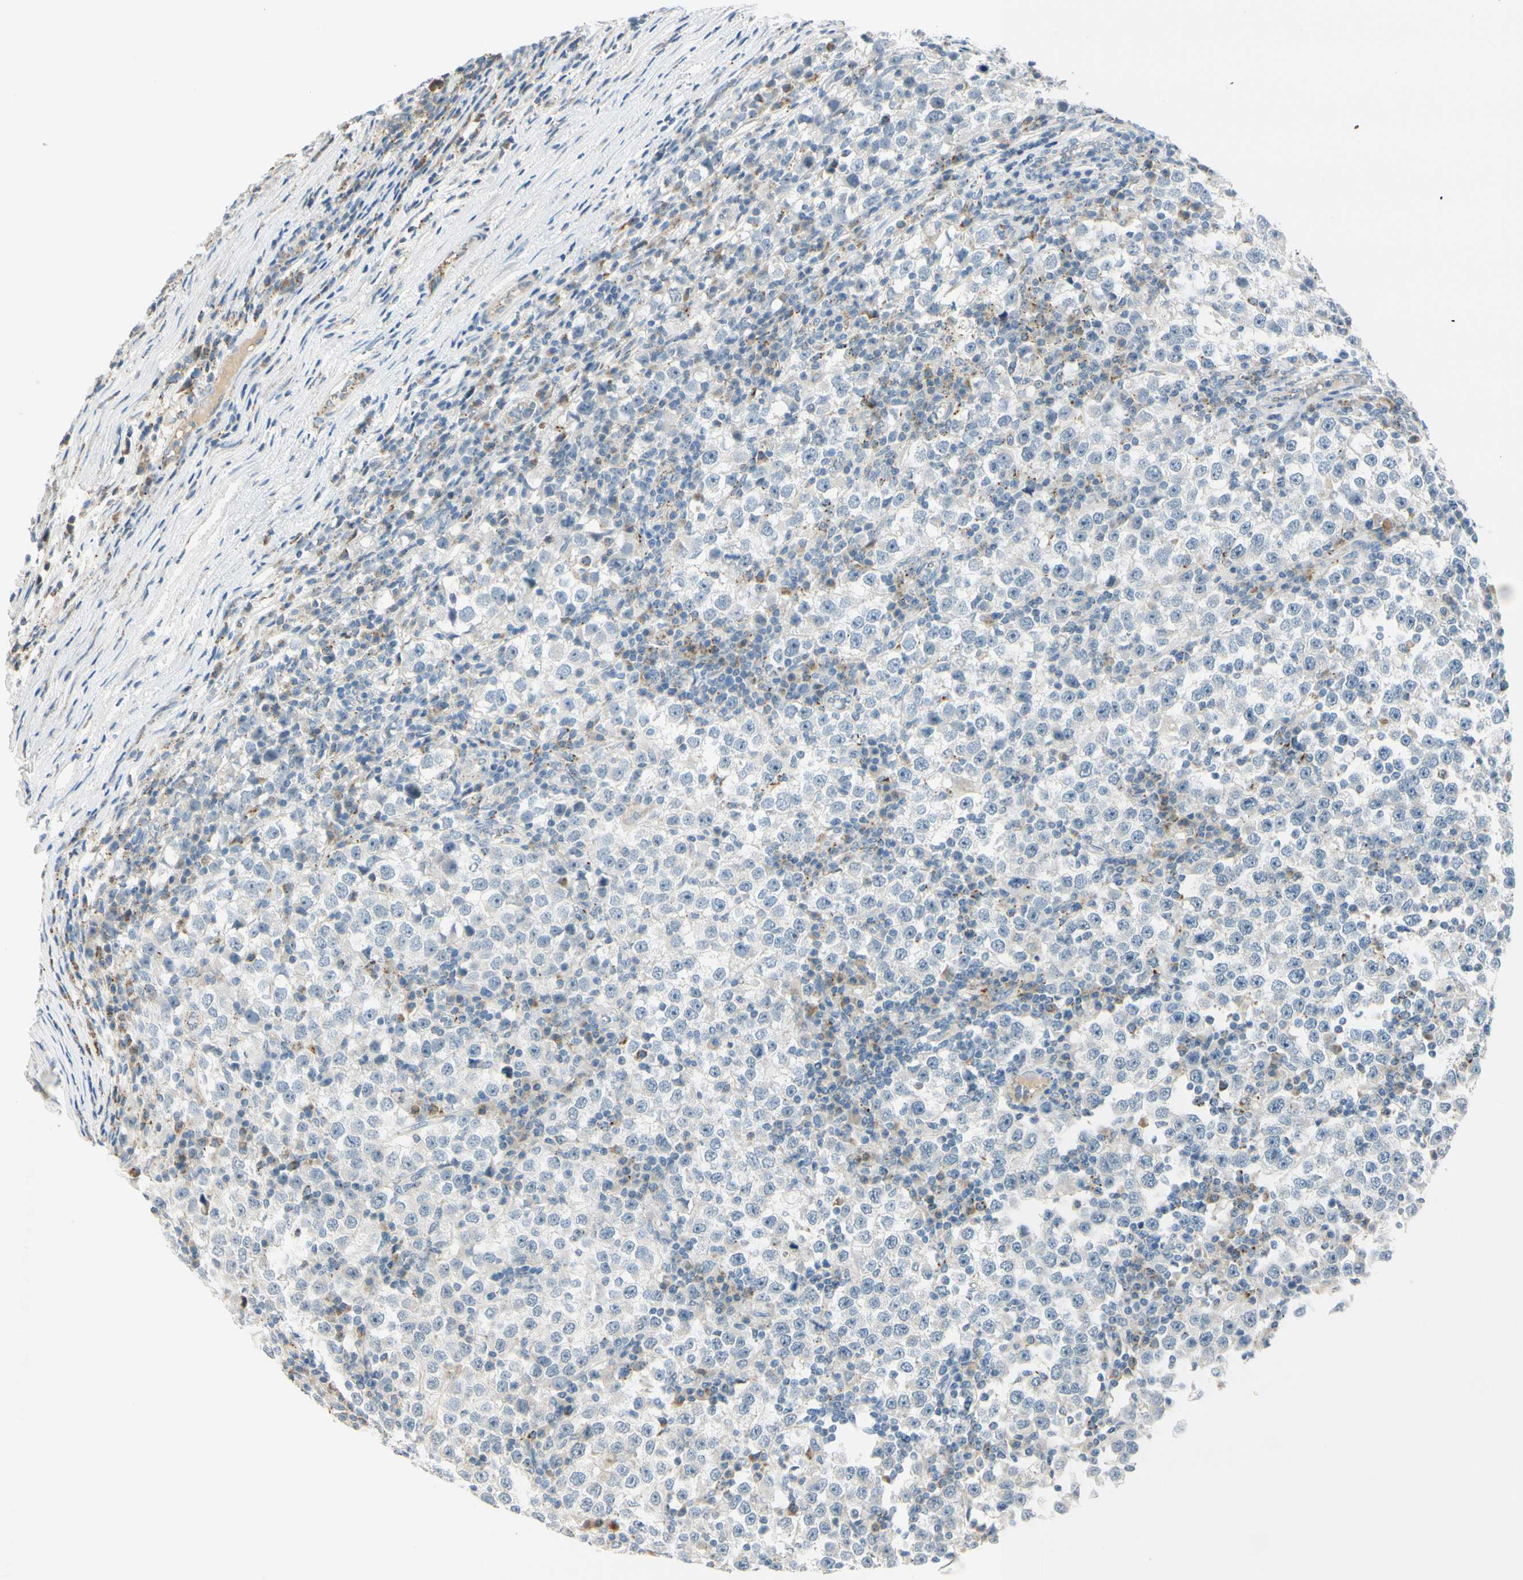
{"staining": {"intensity": "negative", "quantity": "none", "location": "none"}, "tissue": "testis cancer", "cell_type": "Tumor cells", "image_type": "cancer", "snomed": [{"axis": "morphology", "description": "Seminoma, NOS"}, {"axis": "topography", "description": "Testis"}], "caption": "IHC photomicrograph of neoplastic tissue: human testis seminoma stained with DAB demonstrates no significant protein staining in tumor cells.", "gene": "GALNT5", "patient": {"sex": "male", "age": 65}}